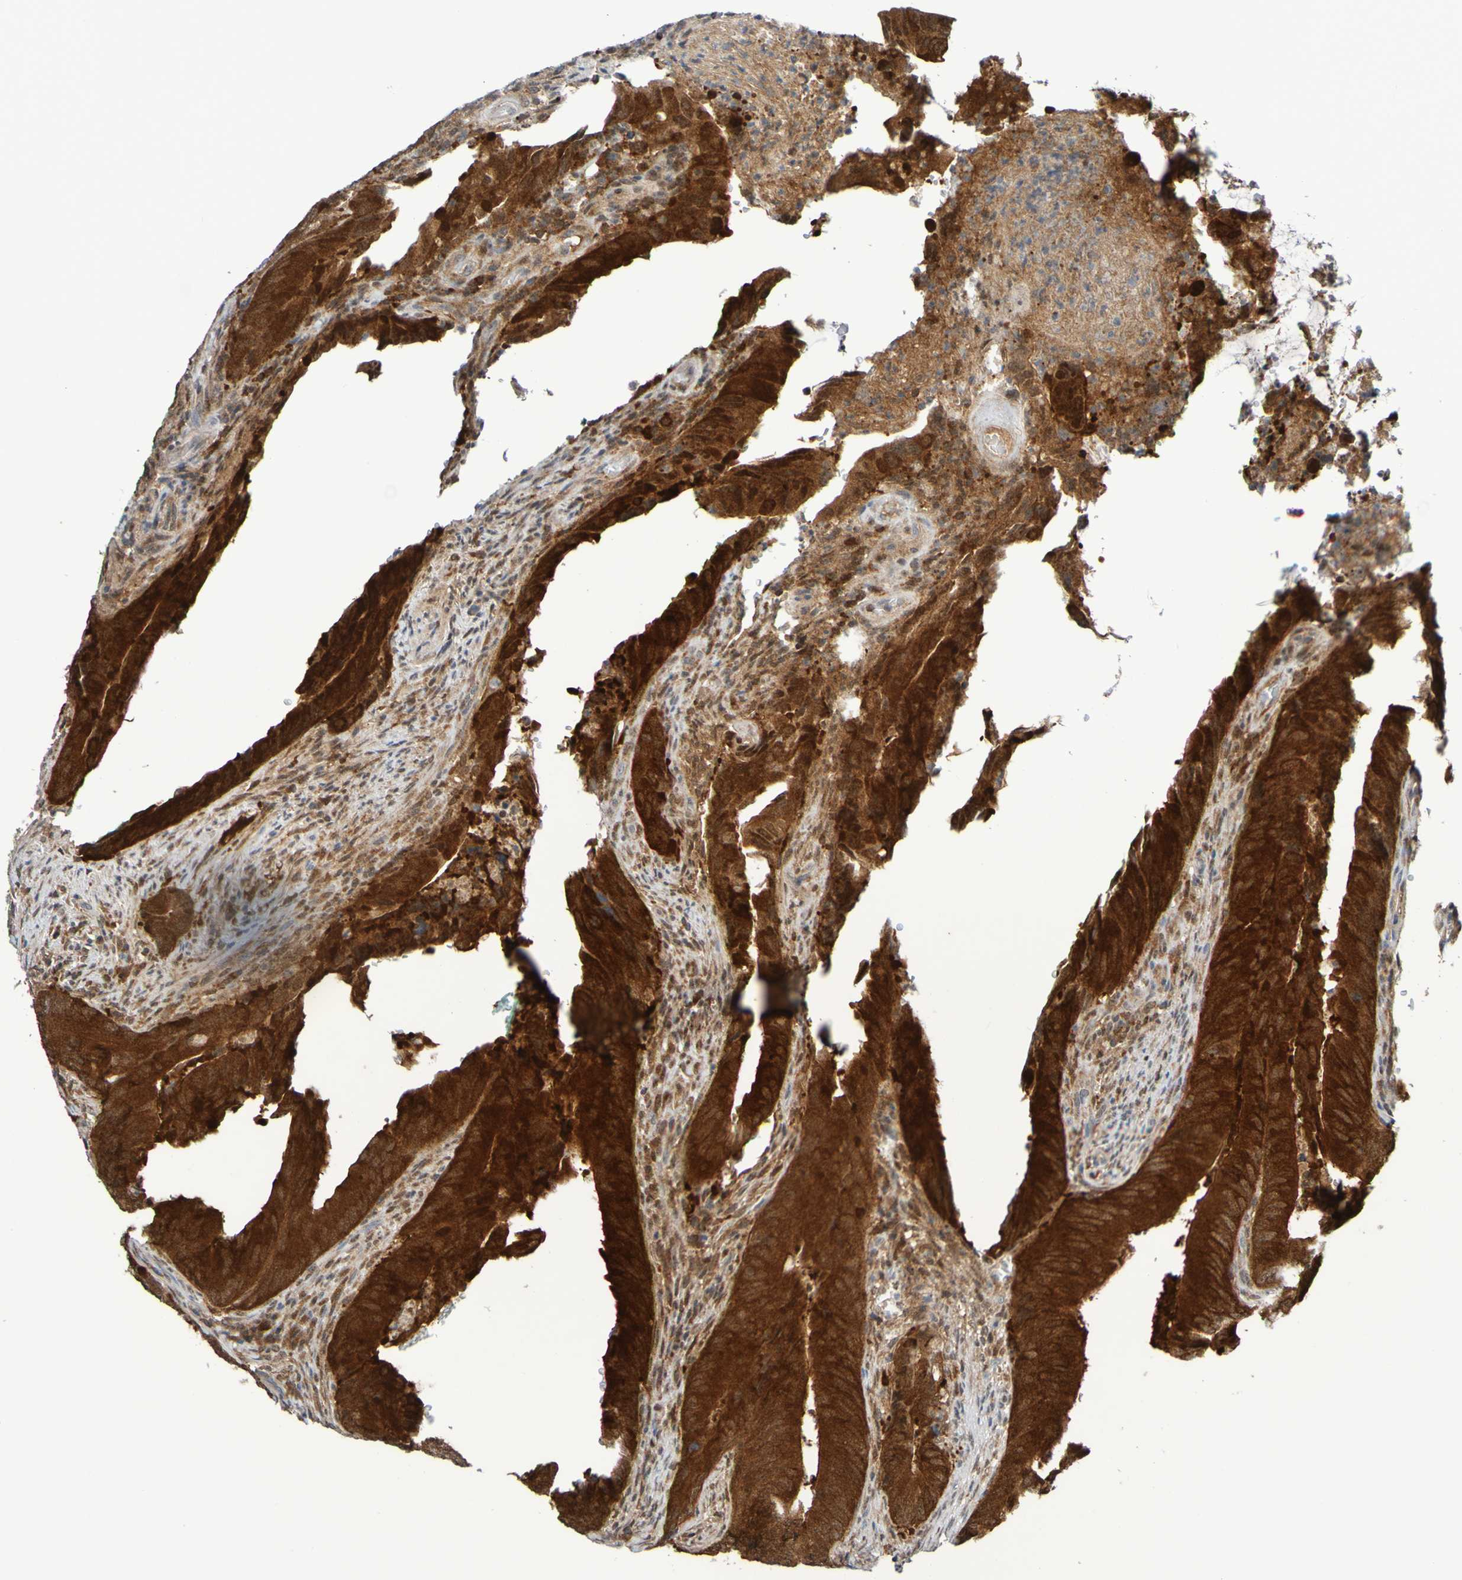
{"staining": {"intensity": "strong", "quantity": ">75%", "location": "cytoplasmic/membranous"}, "tissue": "colorectal cancer", "cell_type": "Tumor cells", "image_type": "cancer", "snomed": [{"axis": "morphology", "description": "Normal tissue, NOS"}, {"axis": "morphology", "description": "Adenocarcinoma, NOS"}, {"axis": "topography", "description": "Colon"}], "caption": "Protein expression analysis of adenocarcinoma (colorectal) demonstrates strong cytoplasmic/membranous expression in approximately >75% of tumor cells.", "gene": "ATIC", "patient": {"sex": "male", "age": 56}}